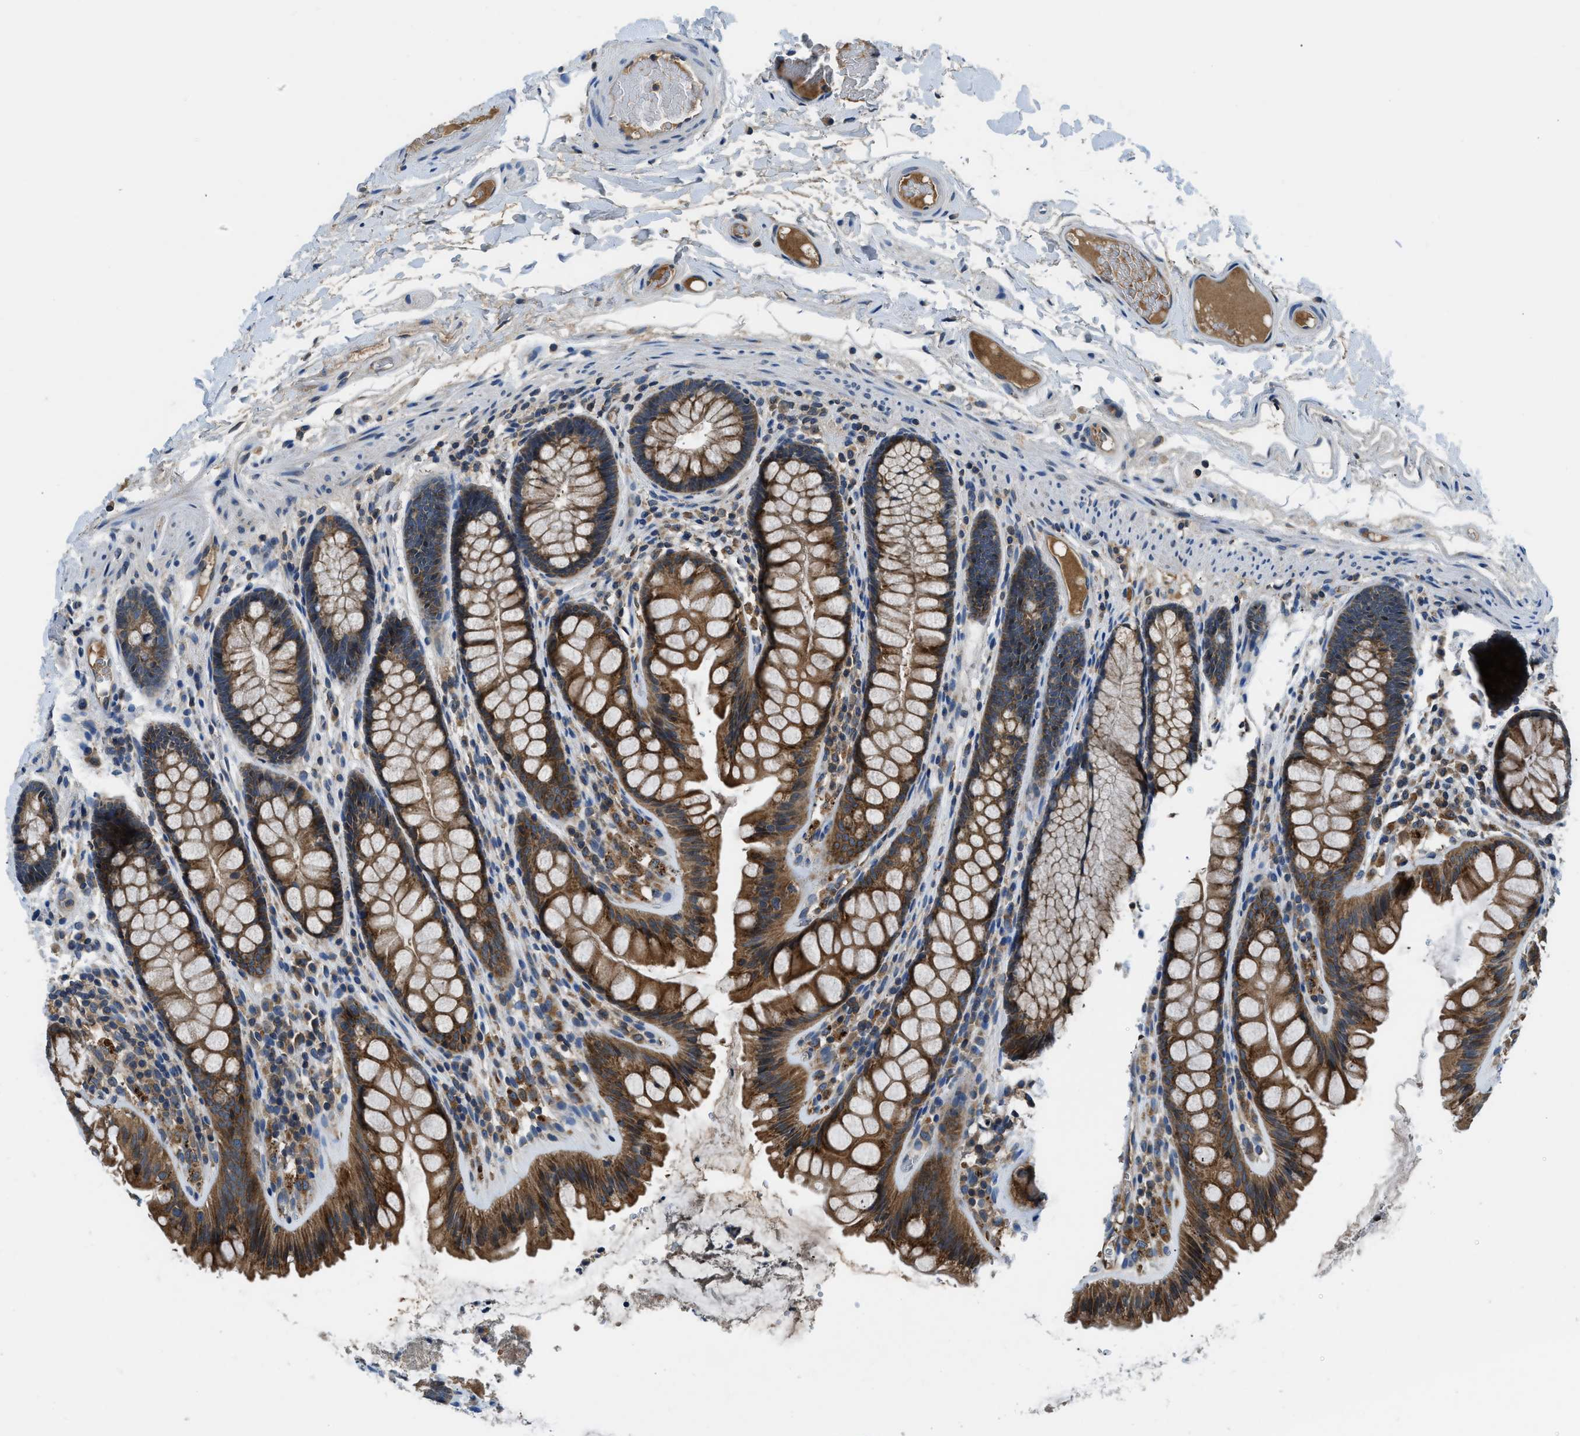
{"staining": {"intensity": "moderate", "quantity": ">75%", "location": "cytoplasmic/membranous"}, "tissue": "colon", "cell_type": "Endothelial cells", "image_type": "normal", "snomed": [{"axis": "morphology", "description": "Normal tissue, NOS"}, {"axis": "topography", "description": "Colon"}], "caption": "Moderate cytoplasmic/membranous protein expression is present in about >75% of endothelial cells in colon.", "gene": "PAFAH2", "patient": {"sex": "female", "age": 56}}